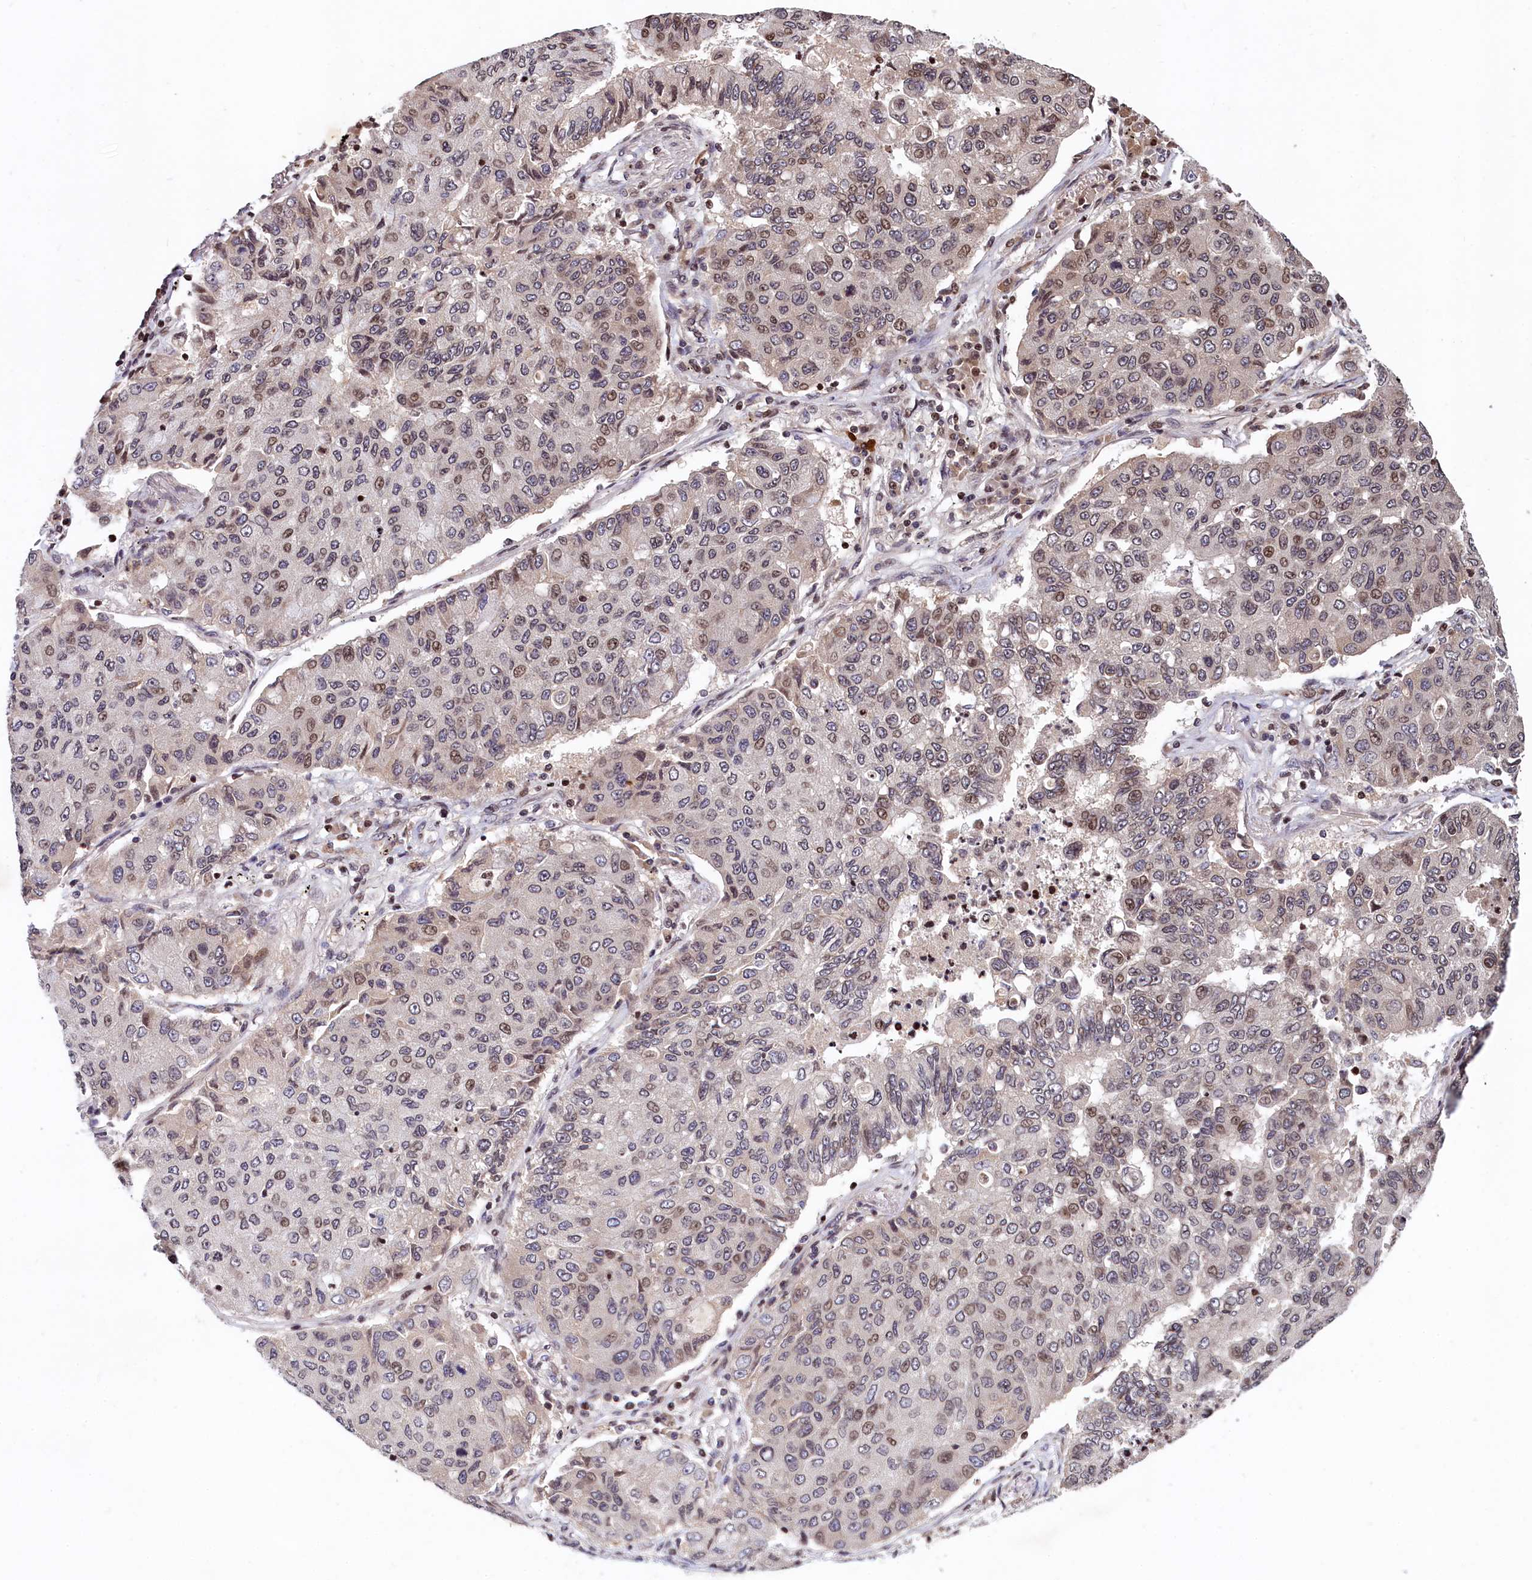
{"staining": {"intensity": "moderate", "quantity": "<25%", "location": "nuclear"}, "tissue": "lung cancer", "cell_type": "Tumor cells", "image_type": "cancer", "snomed": [{"axis": "morphology", "description": "Squamous cell carcinoma, NOS"}, {"axis": "topography", "description": "Lung"}], "caption": "Immunohistochemical staining of squamous cell carcinoma (lung) demonstrates moderate nuclear protein expression in about <25% of tumor cells. (Stains: DAB (3,3'-diaminobenzidine) in brown, nuclei in blue, Microscopy: brightfield microscopy at high magnification).", "gene": "FAM217B", "patient": {"sex": "male", "age": 74}}